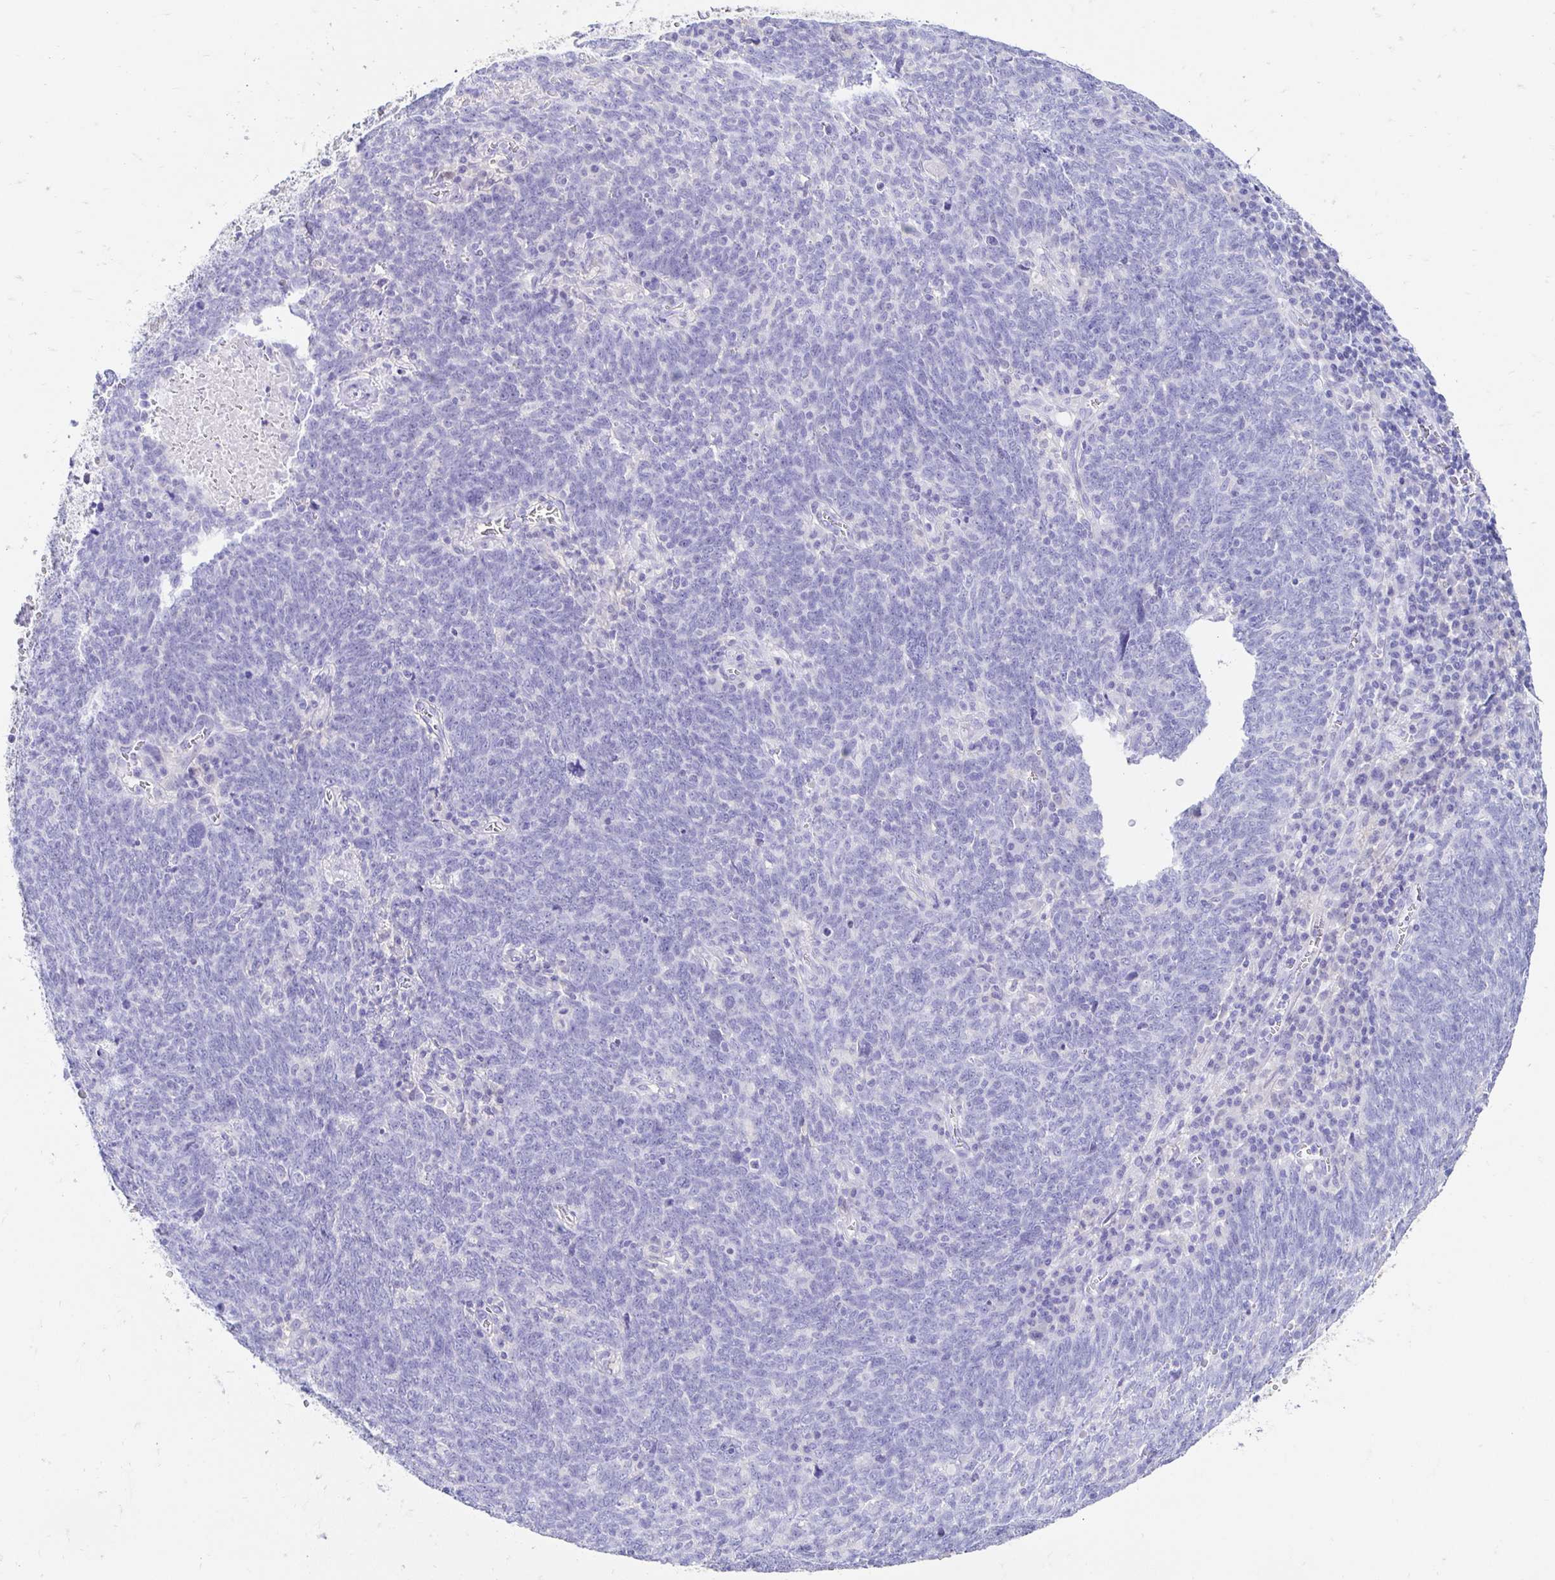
{"staining": {"intensity": "negative", "quantity": "none", "location": "none"}, "tissue": "lung cancer", "cell_type": "Tumor cells", "image_type": "cancer", "snomed": [{"axis": "morphology", "description": "Squamous cell carcinoma, NOS"}, {"axis": "topography", "description": "Lung"}], "caption": "Immunohistochemistry (IHC) micrograph of neoplastic tissue: lung cancer (squamous cell carcinoma) stained with DAB reveals no significant protein expression in tumor cells.", "gene": "CA9", "patient": {"sex": "female", "age": 72}}